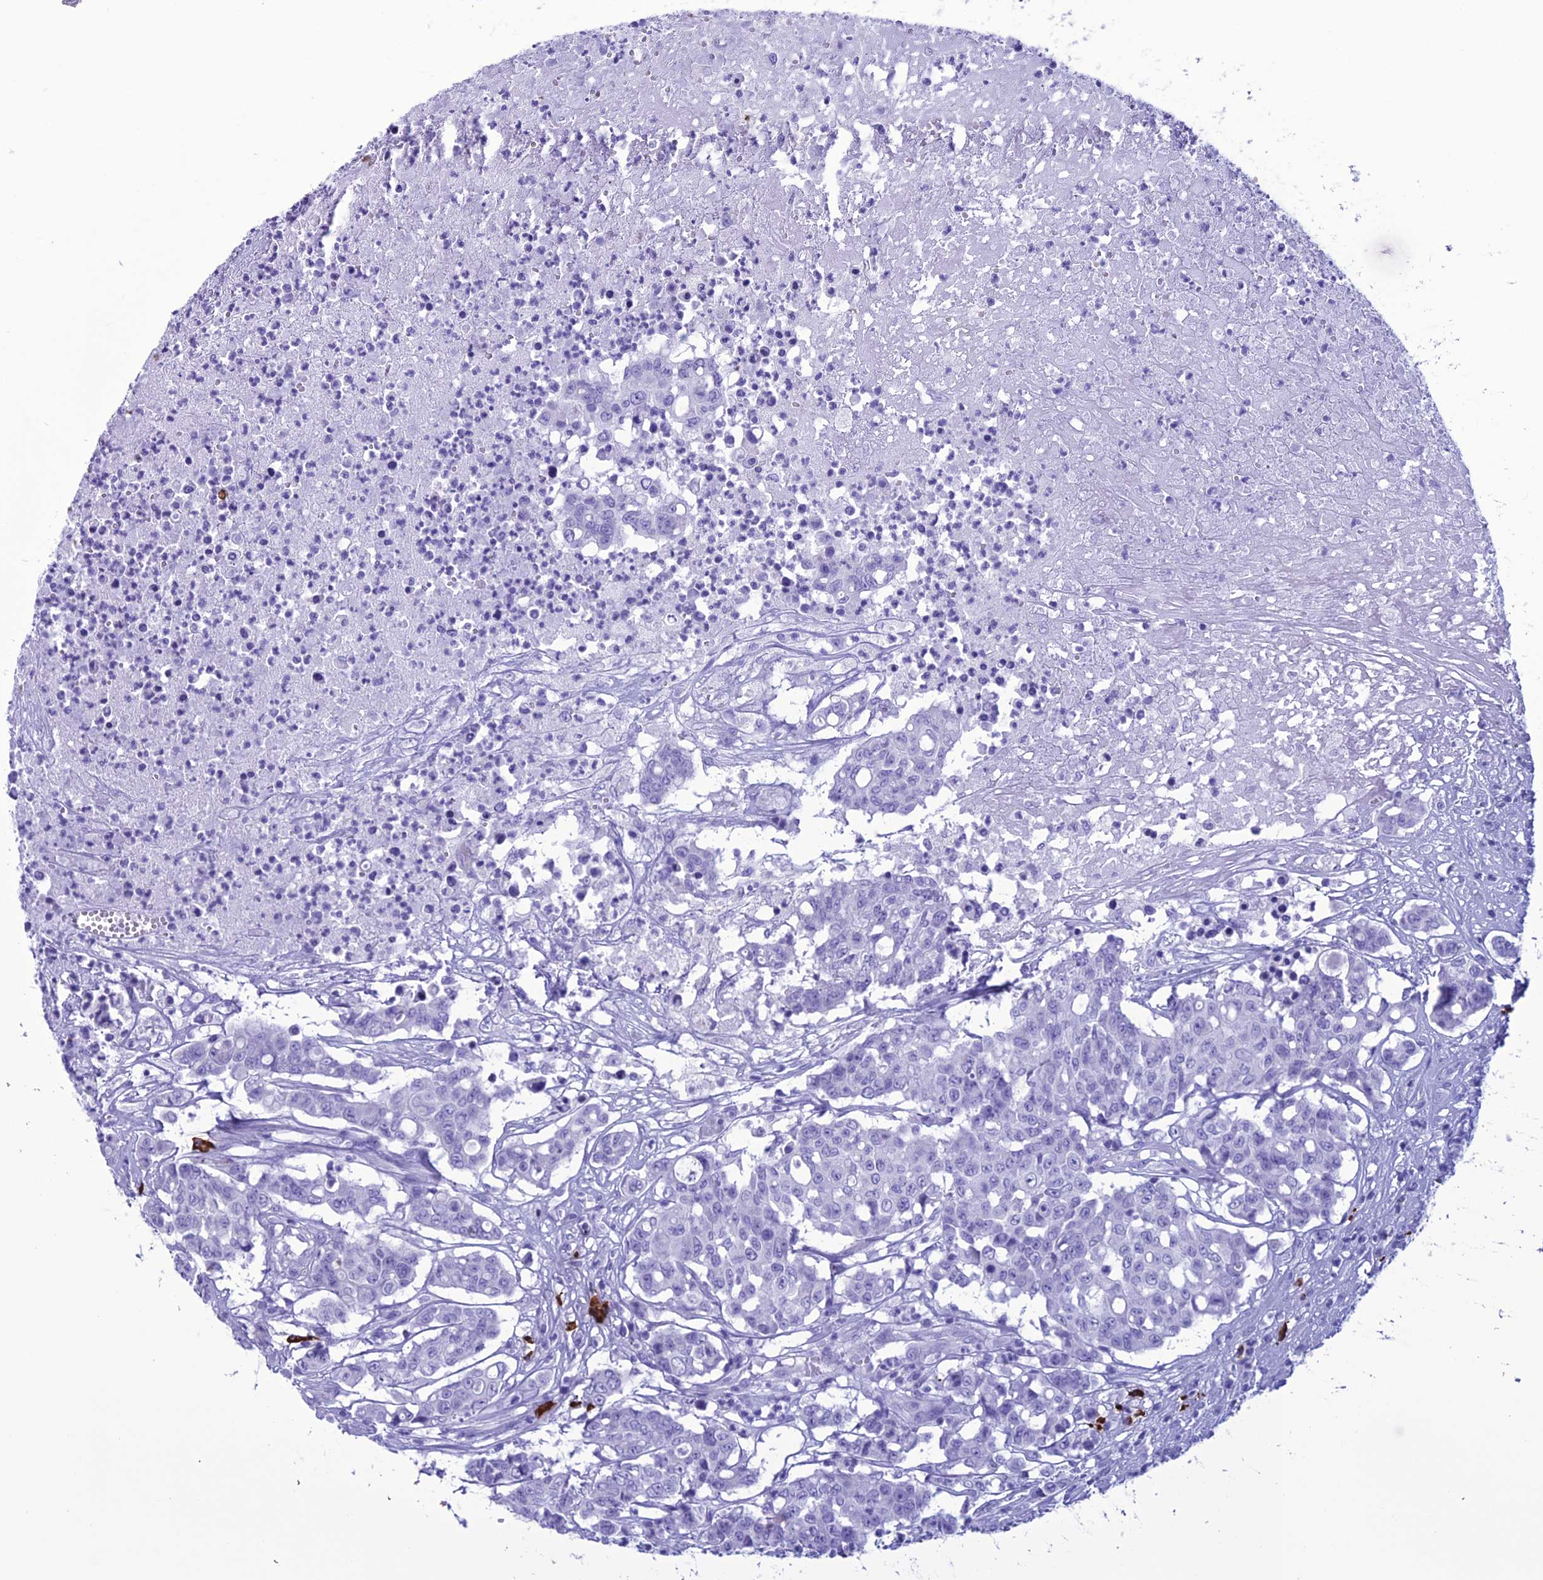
{"staining": {"intensity": "negative", "quantity": "none", "location": "none"}, "tissue": "colorectal cancer", "cell_type": "Tumor cells", "image_type": "cancer", "snomed": [{"axis": "morphology", "description": "Adenocarcinoma, NOS"}, {"axis": "topography", "description": "Colon"}], "caption": "A high-resolution photomicrograph shows immunohistochemistry staining of colorectal cancer, which displays no significant expression in tumor cells.", "gene": "MZB1", "patient": {"sex": "male", "age": 51}}